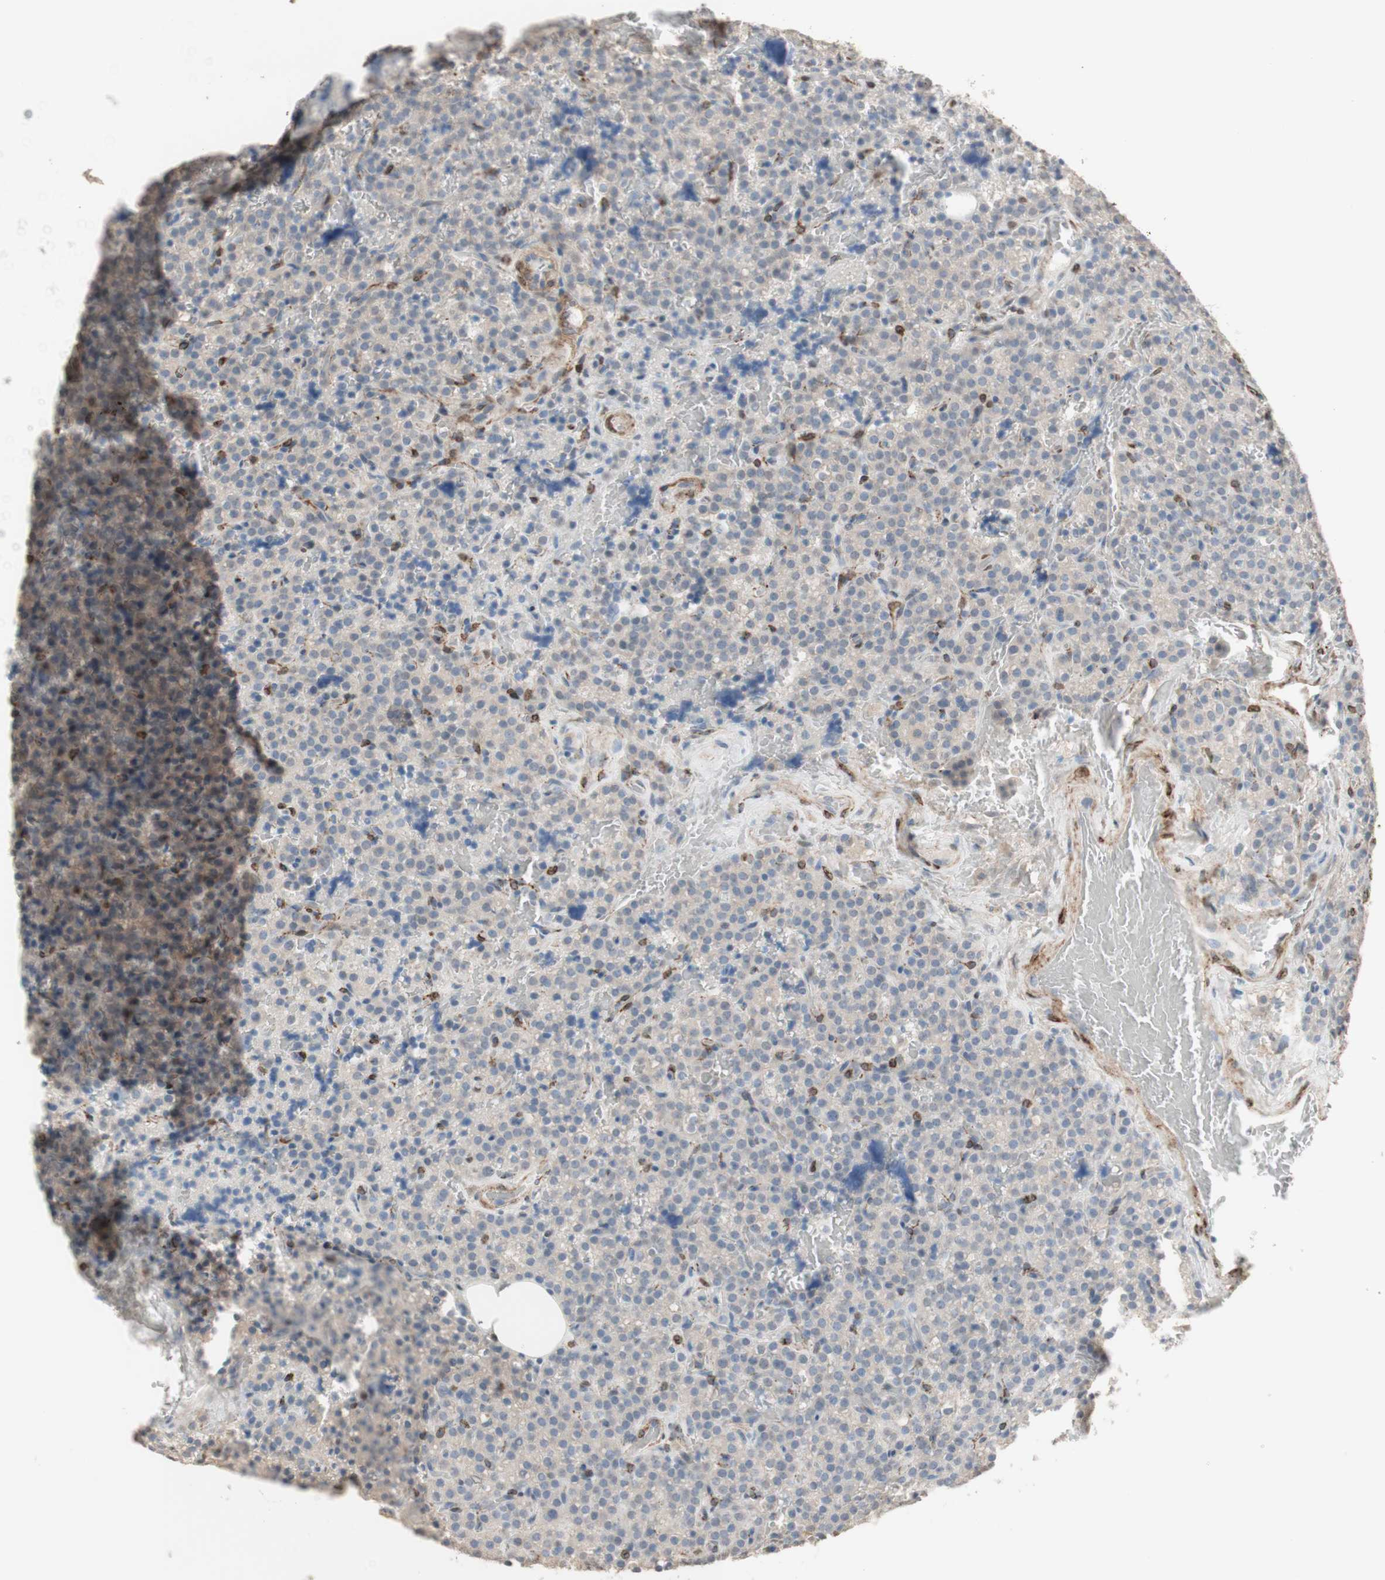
{"staining": {"intensity": "weak", "quantity": "<25%", "location": "nuclear"}, "tissue": "parathyroid gland", "cell_type": "Glandular cells", "image_type": "normal", "snomed": [{"axis": "morphology", "description": "Normal tissue, NOS"}, {"axis": "topography", "description": "Parathyroid gland"}], "caption": "Glandular cells show no significant protein positivity in benign parathyroid gland.", "gene": "MUC3A", "patient": {"sex": "female", "age": 47}}